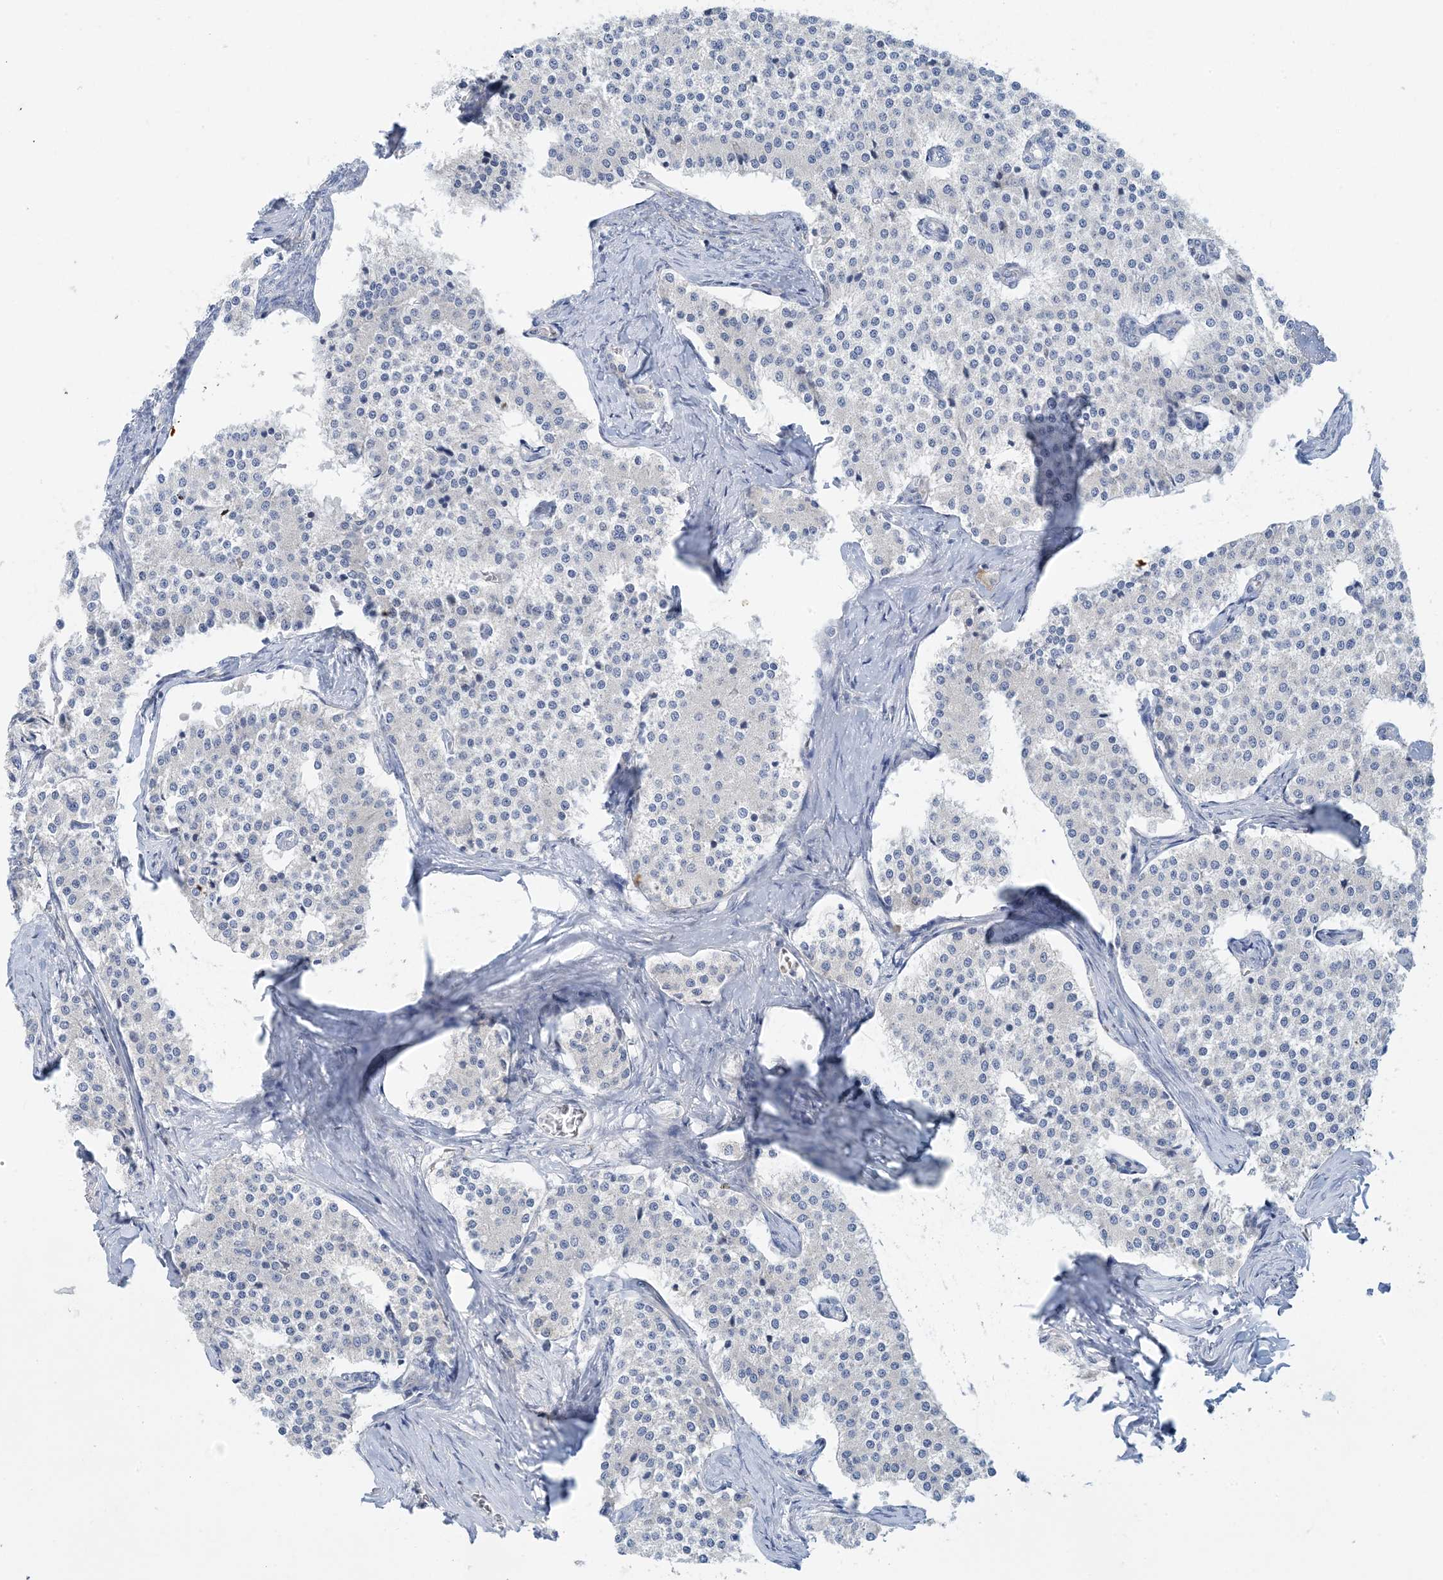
{"staining": {"intensity": "negative", "quantity": "none", "location": "none"}, "tissue": "carcinoid", "cell_type": "Tumor cells", "image_type": "cancer", "snomed": [{"axis": "morphology", "description": "Carcinoid, malignant, NOS"}, {"axis": "topography", "description": "Colon"}], "caption": "Tumor cells show no significant protein staining in carcinoid.", "gene": "ZCCHC18", "patient": {"sex": "female", "age": 52}}